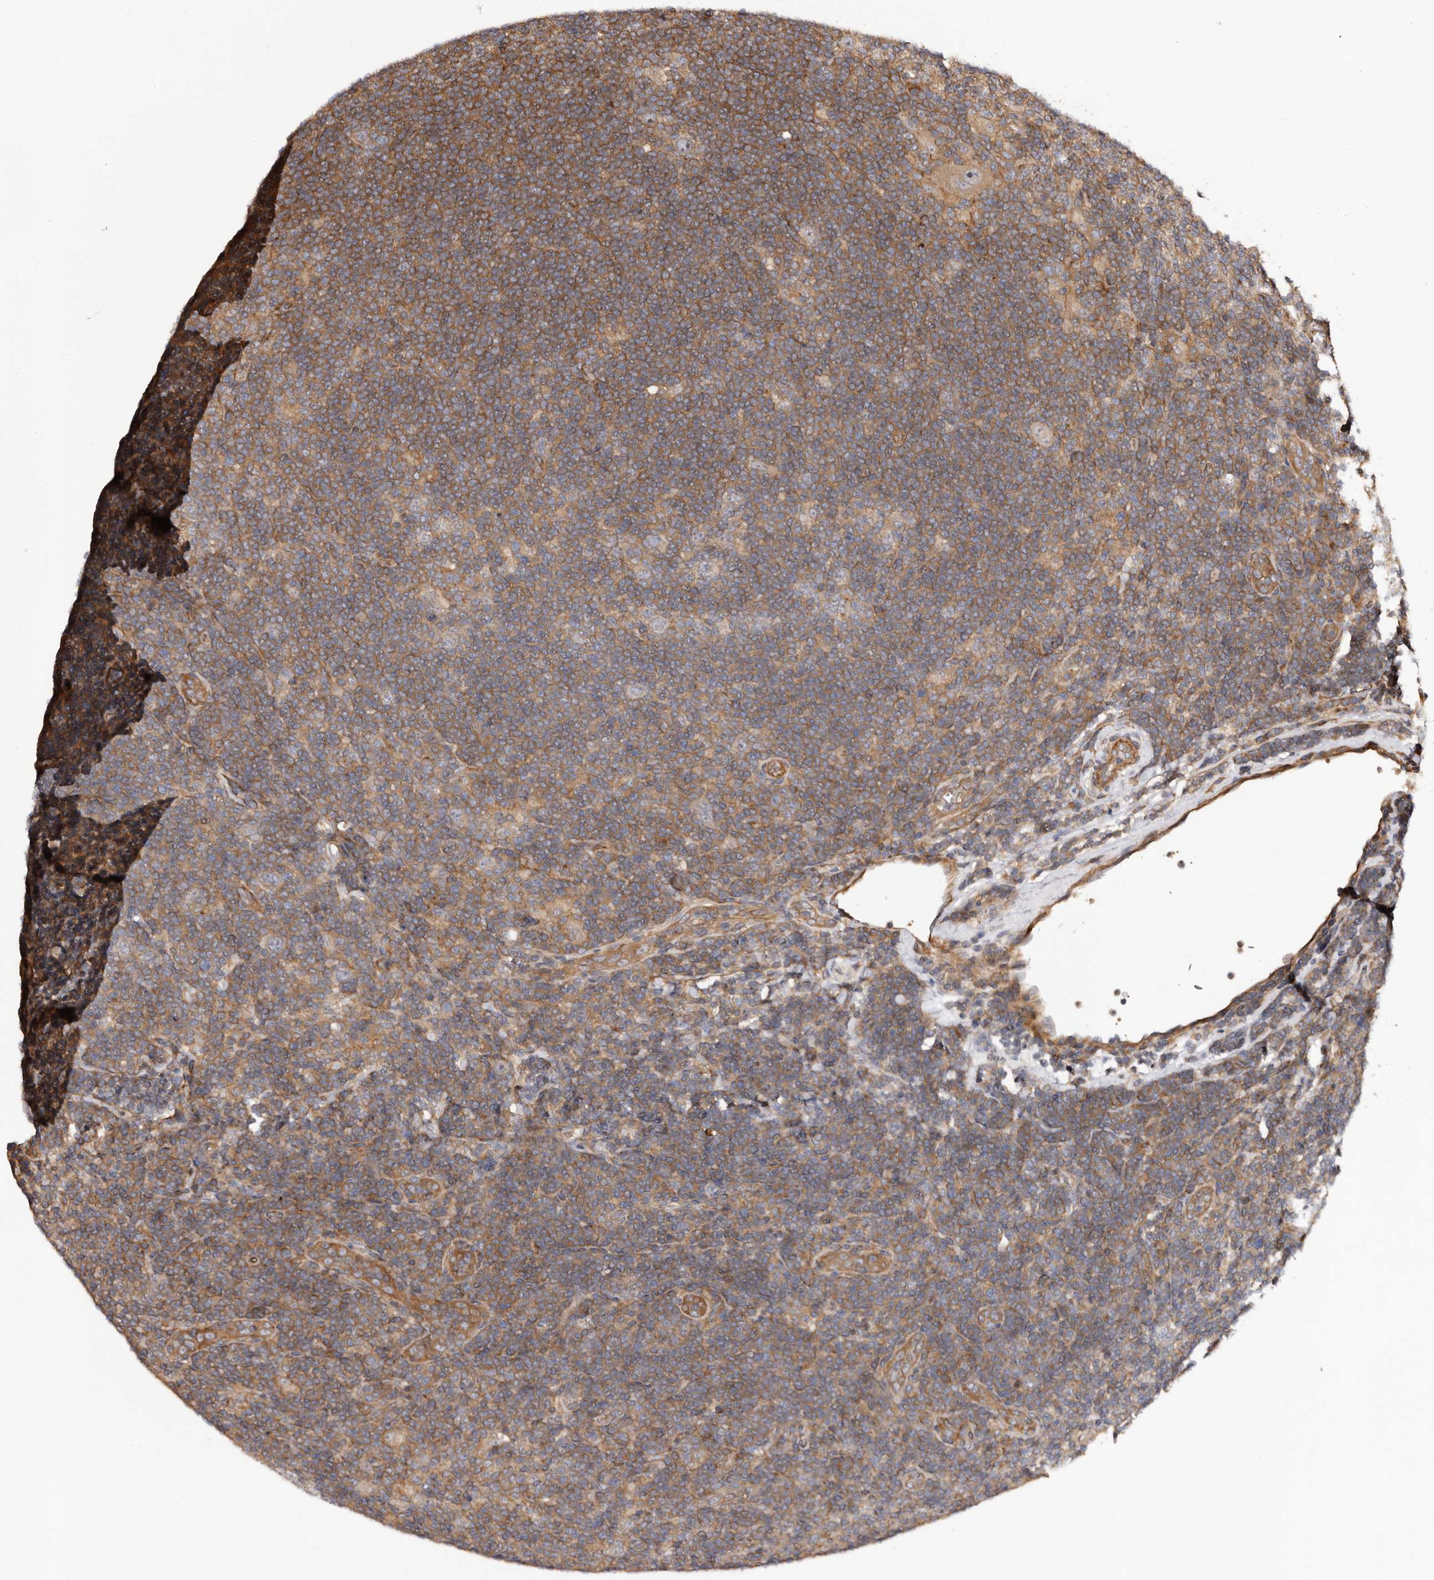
{"staining": {"intensity": "negative", "quantity": "none", "location": "none"}, "tissue": "lymphoma", "cell_type": "Tumor cells", "image_type": "cancer", "snomed": [{"axis": "morphology", "description": "Hodgkin's disease, NOS"}, {"axis": "topography", "description": "Lymph node"}], "caption": "A photomicrograph of lymphoma stained for a protein displays no brown staining in tumor cells.", "gene": "GTPBP1", "patient": {"sex": "female", "age": 57}}